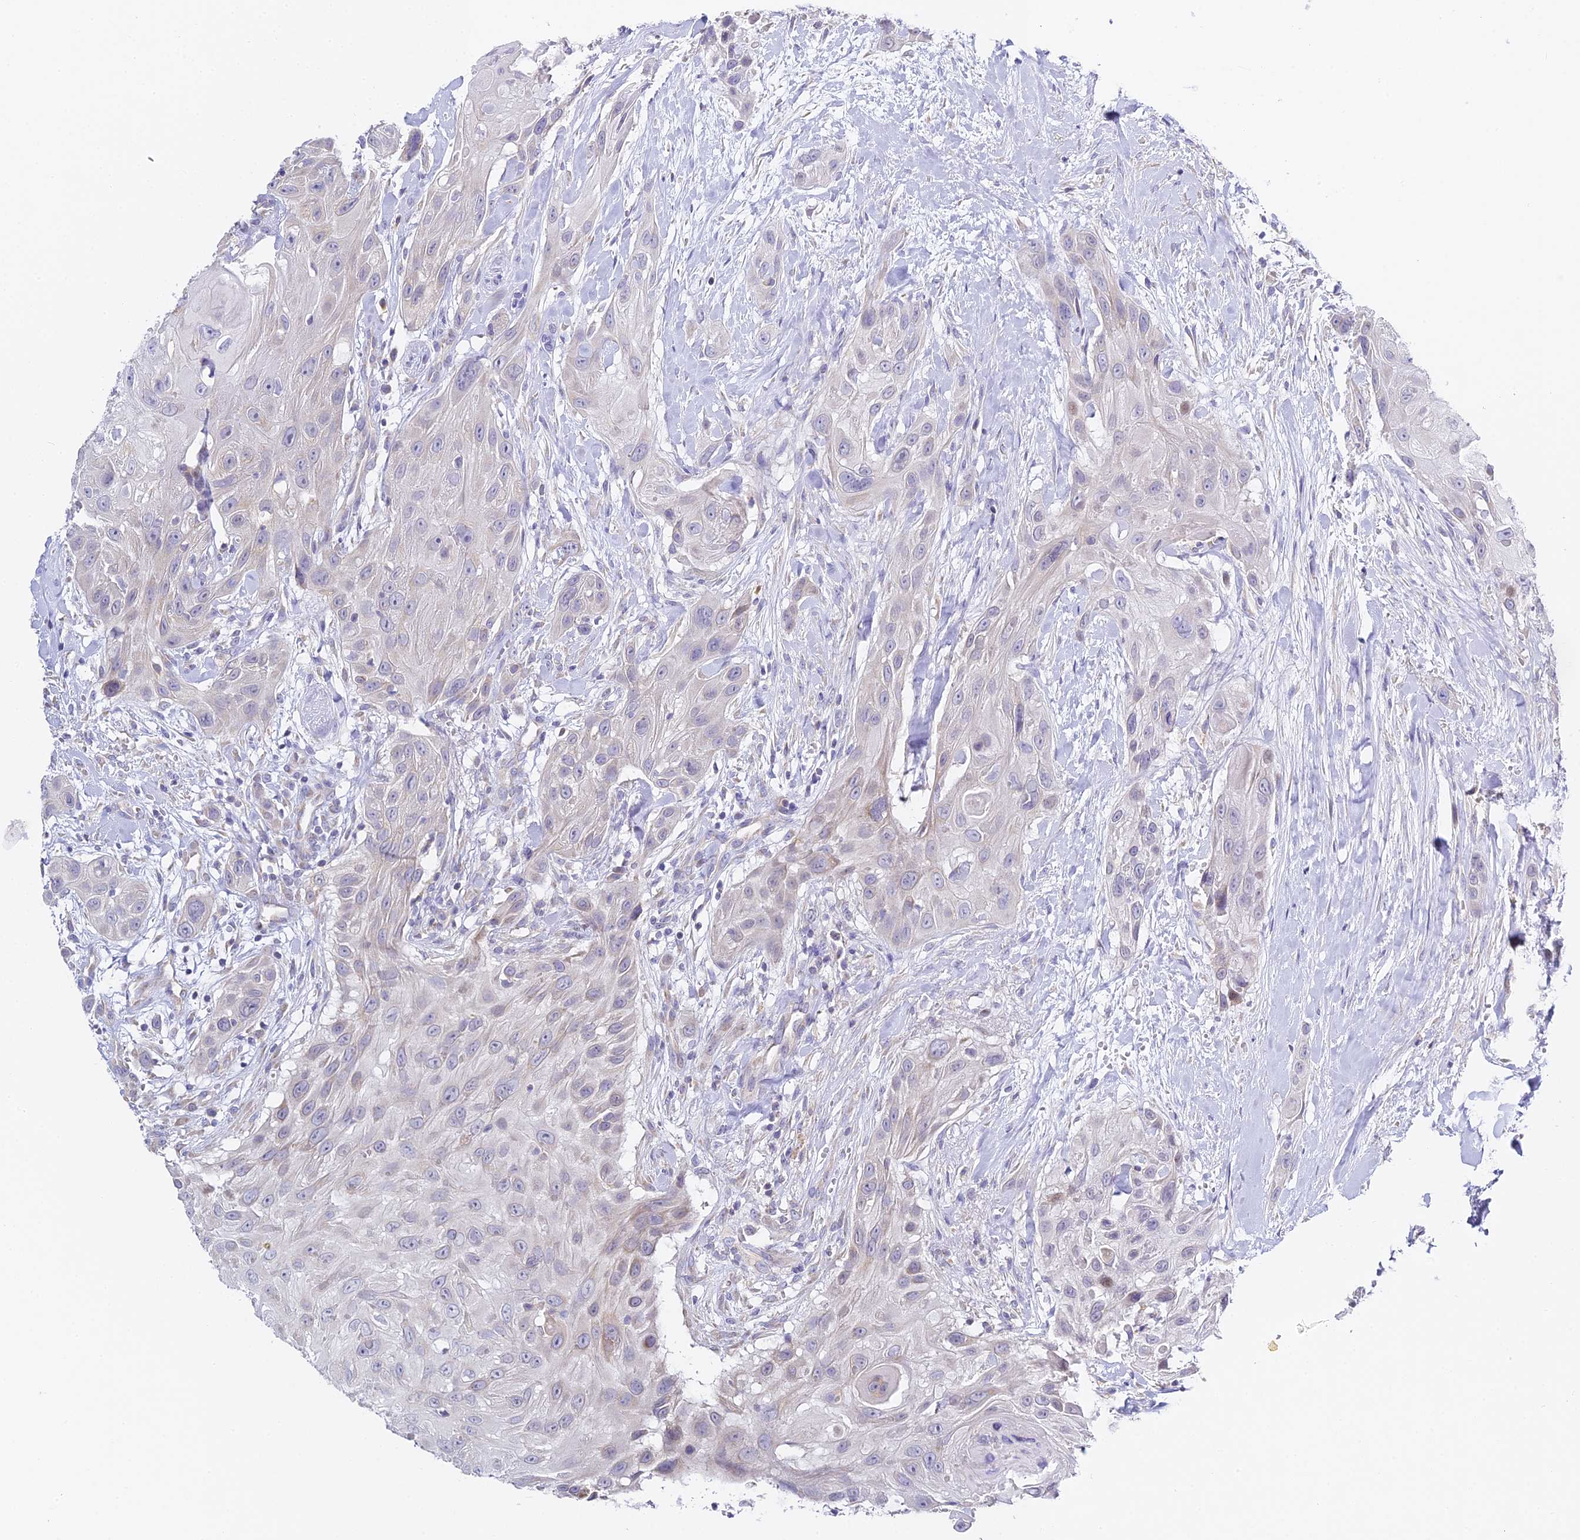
{"staining": {"intensity": "negative", "quantity": "none", "location": "none"}, "tissue": "head and neck cancer", "cell_type": "Tumor cells", "image_type": "cancer", "snomed": [{"axis": "morphology", "description": "Squamous cell carcinoma, NOS"}, {"axis": "topography", "description": "Head-Neck"}], "caption": "A micrograph of head and neck cancer (squamous cell carcinoma) stained for a protein displays no brown staining in tumor cells.", "gene": "SERP1", "patient": {"sex": "male", "age": 81}}